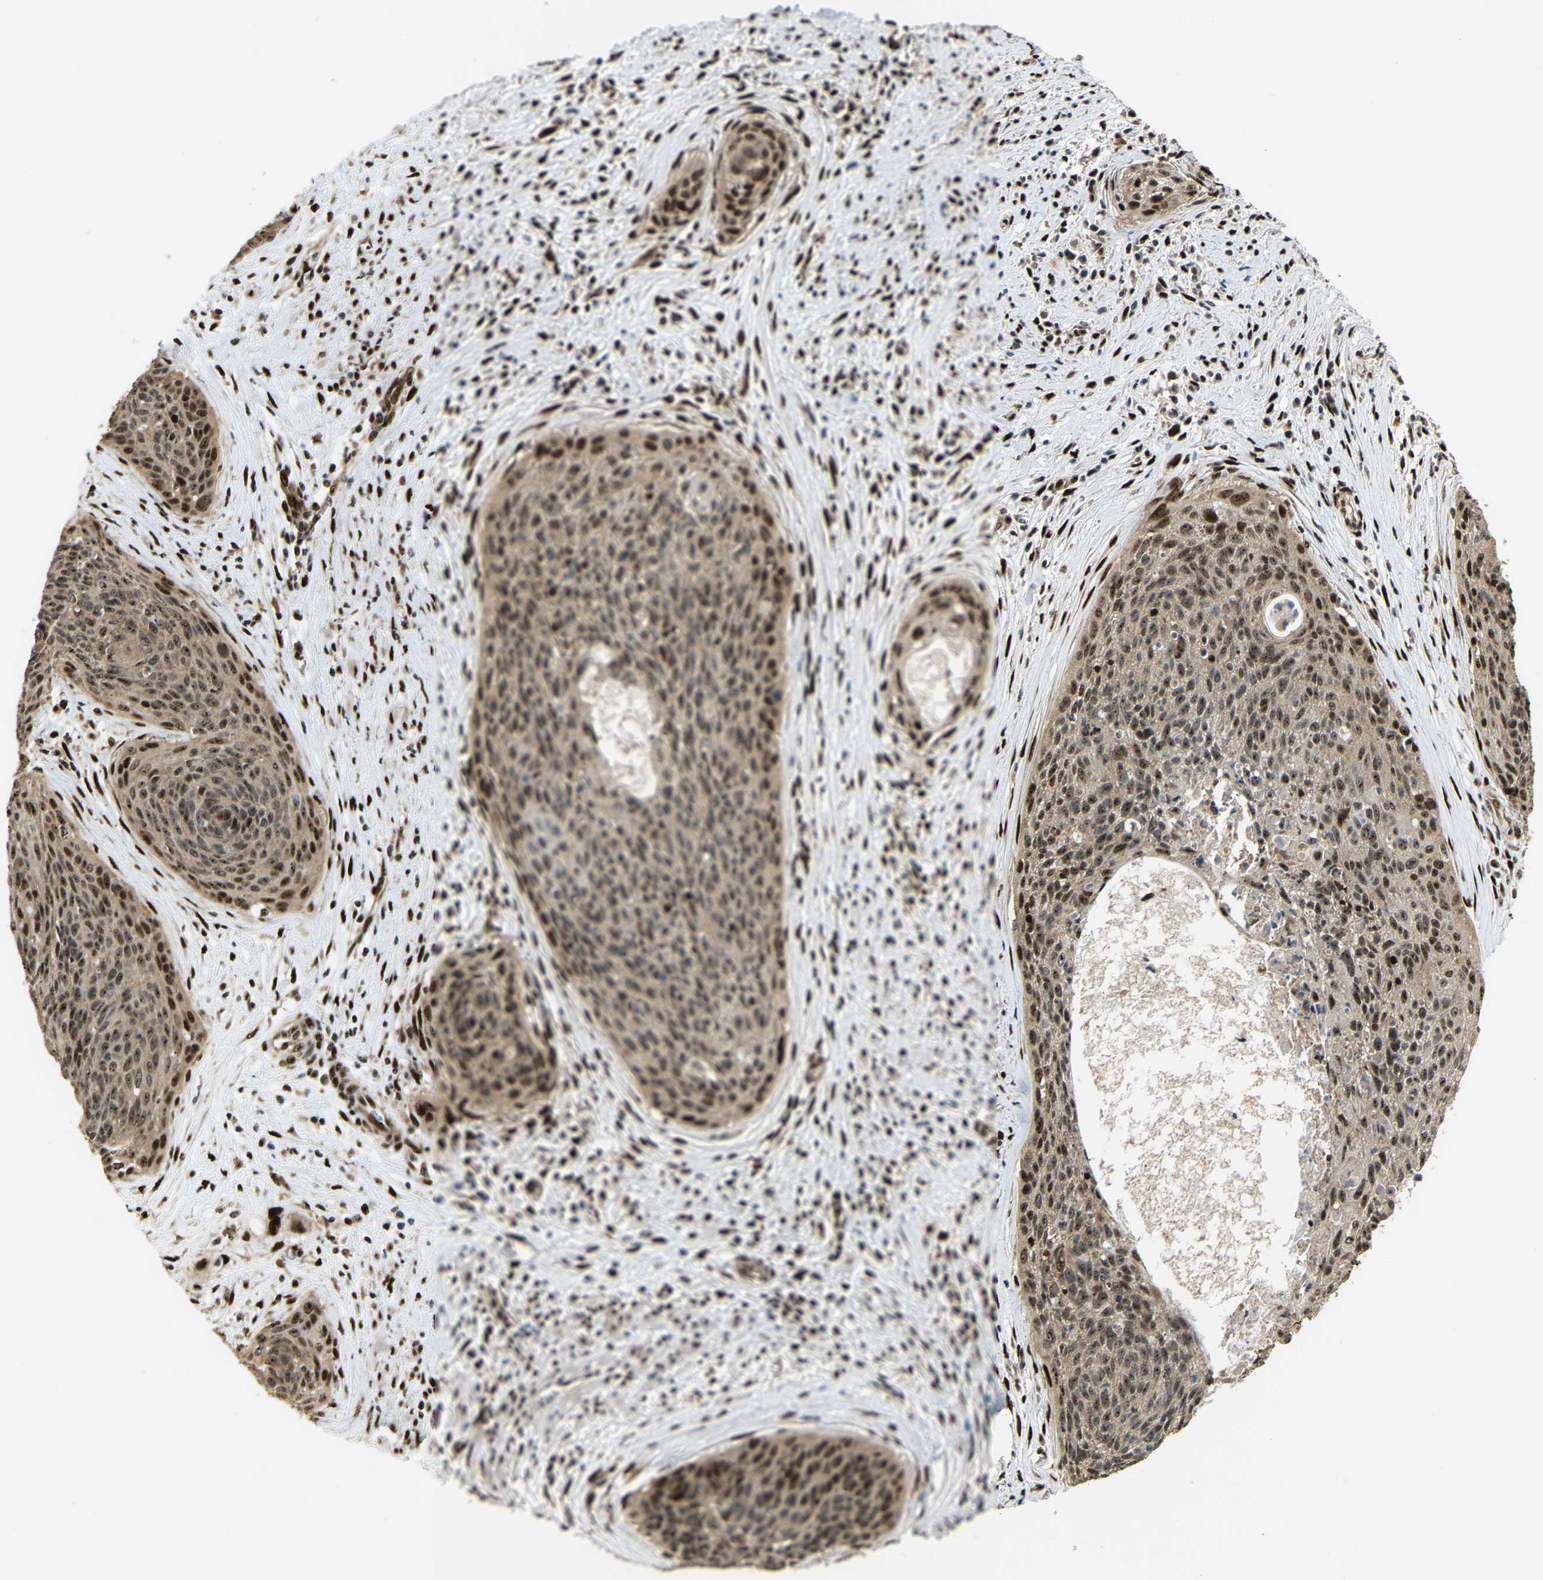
{"staining": {"intensity": "strong", "quantity": ">75%", "location": "cytoplasmic/membranous,nuclear"}, "tissue": "cervical cancer", "cell_type": "Tumor cells", "image_type": "cancer", "snomed": [{"axis": "morphology", "description": "Squamous cell carcinoma, NOS"}, {"axis": "topography", "description": "Cervix"}], "caption": "IHC staining of cervical cancer (squamous cell carcinoma), which demonstrates high levels of strong cytoplasmic/membranous and nuclear staining in about >75% of tumor cells indicating strong cytoplasmic/membranous and nuclear protein expression. The staining was performed using DAB (brown) for protein detection and nuclei were counterstained in hematoxylin (blue).", "gene": "ZNF687", "patient": {"sex": "female", "age": 55}}